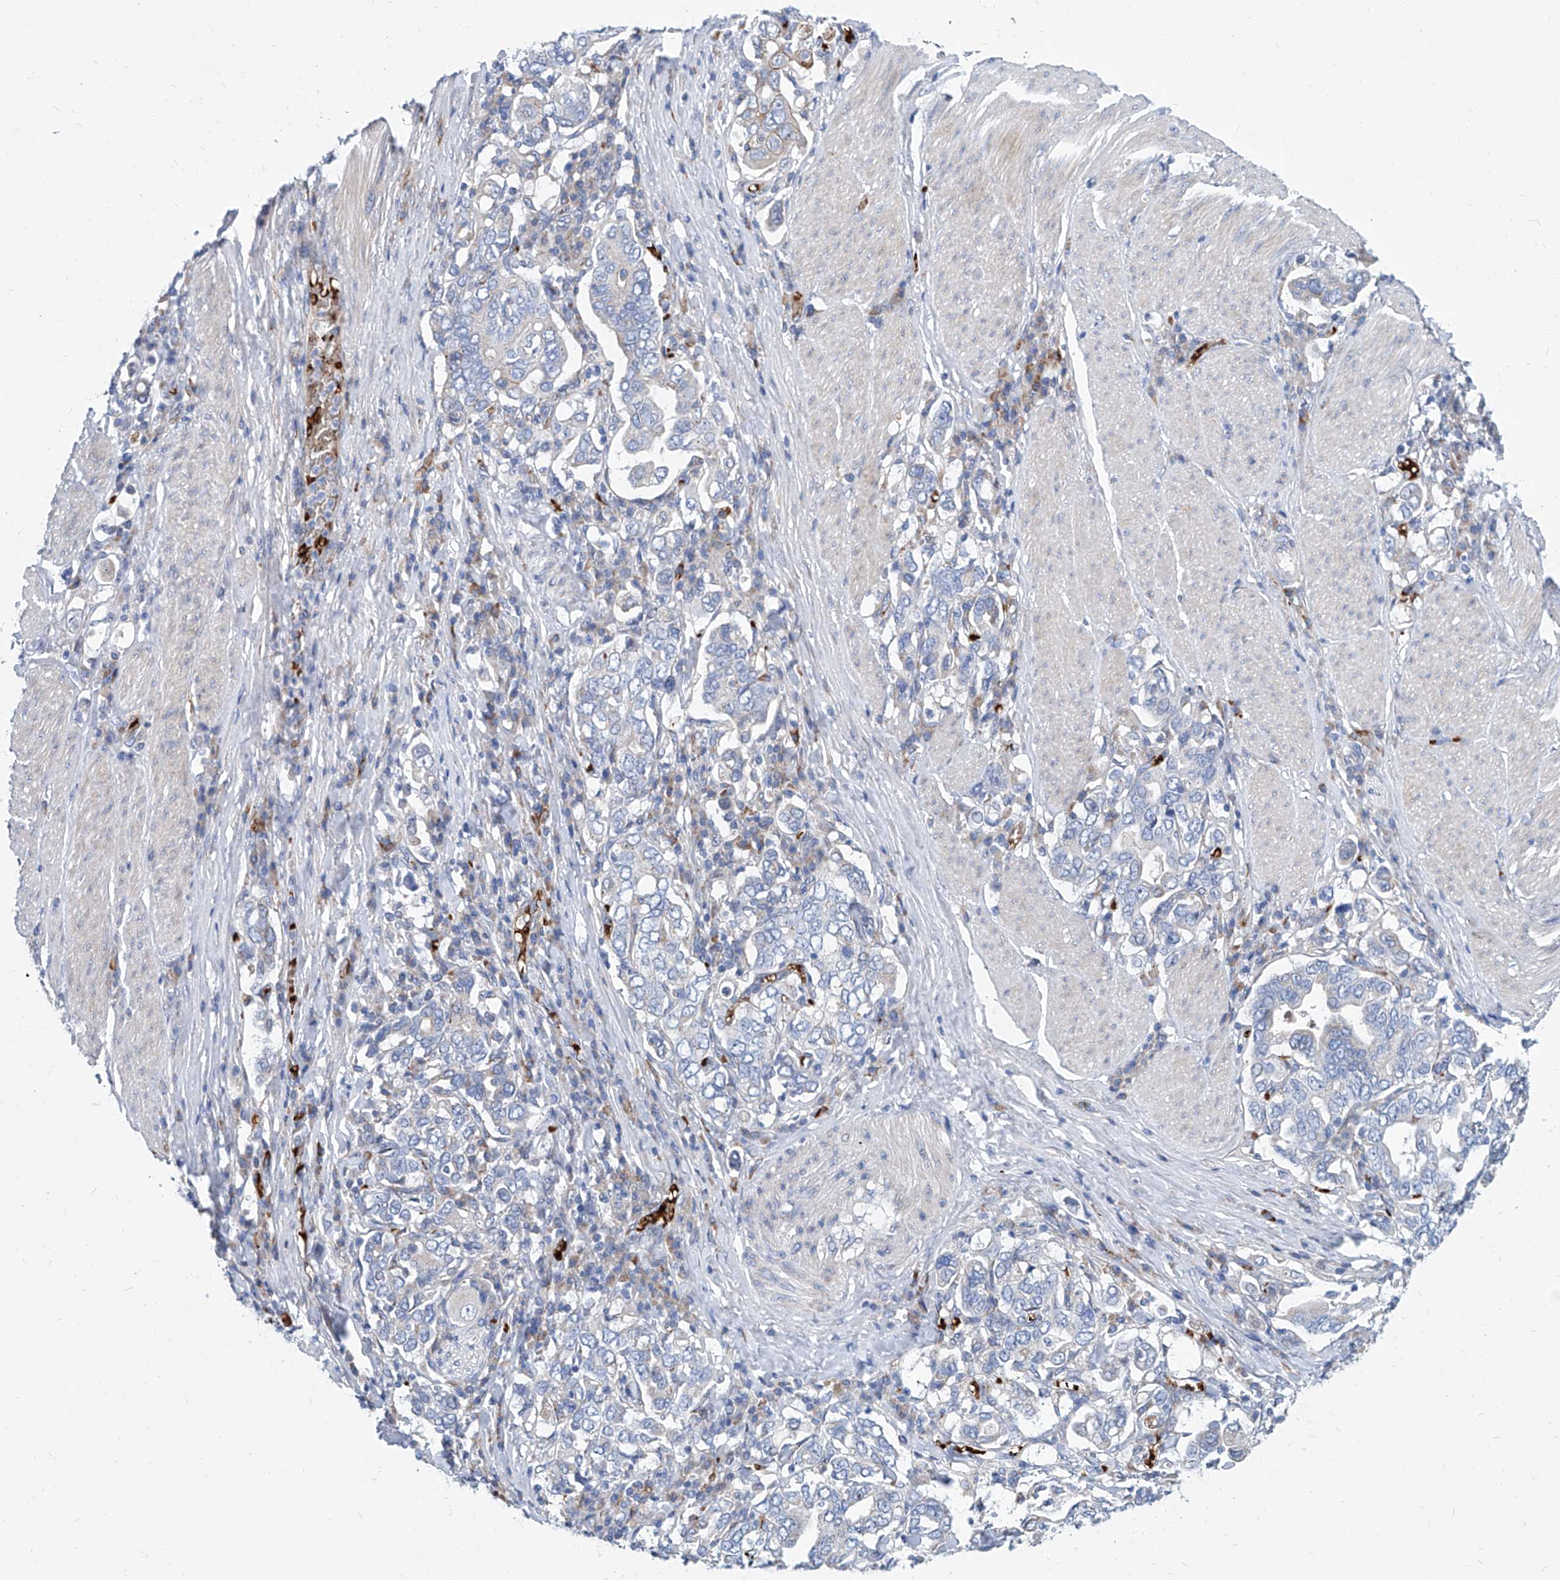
{"staining": {"intensity": "negative", "quantity": "none", "location": "none"}, "tissue": "stomach cancer", "cell_type": "Tumor cells", "image_type": "cancer", "snomed": [{"axis": "morphology", "description": "Adenocarcinoma, NOS"}, {"axis": "topography", "description": "Stomach, upper"}], "caption": "IHC micrograph of human stomach adenocarcinoma stained for a protein (brown), which demonstrates no positivity in tumor cells.", "gene": "FPR2", "patient": {"sex": "male", "age": 62}}